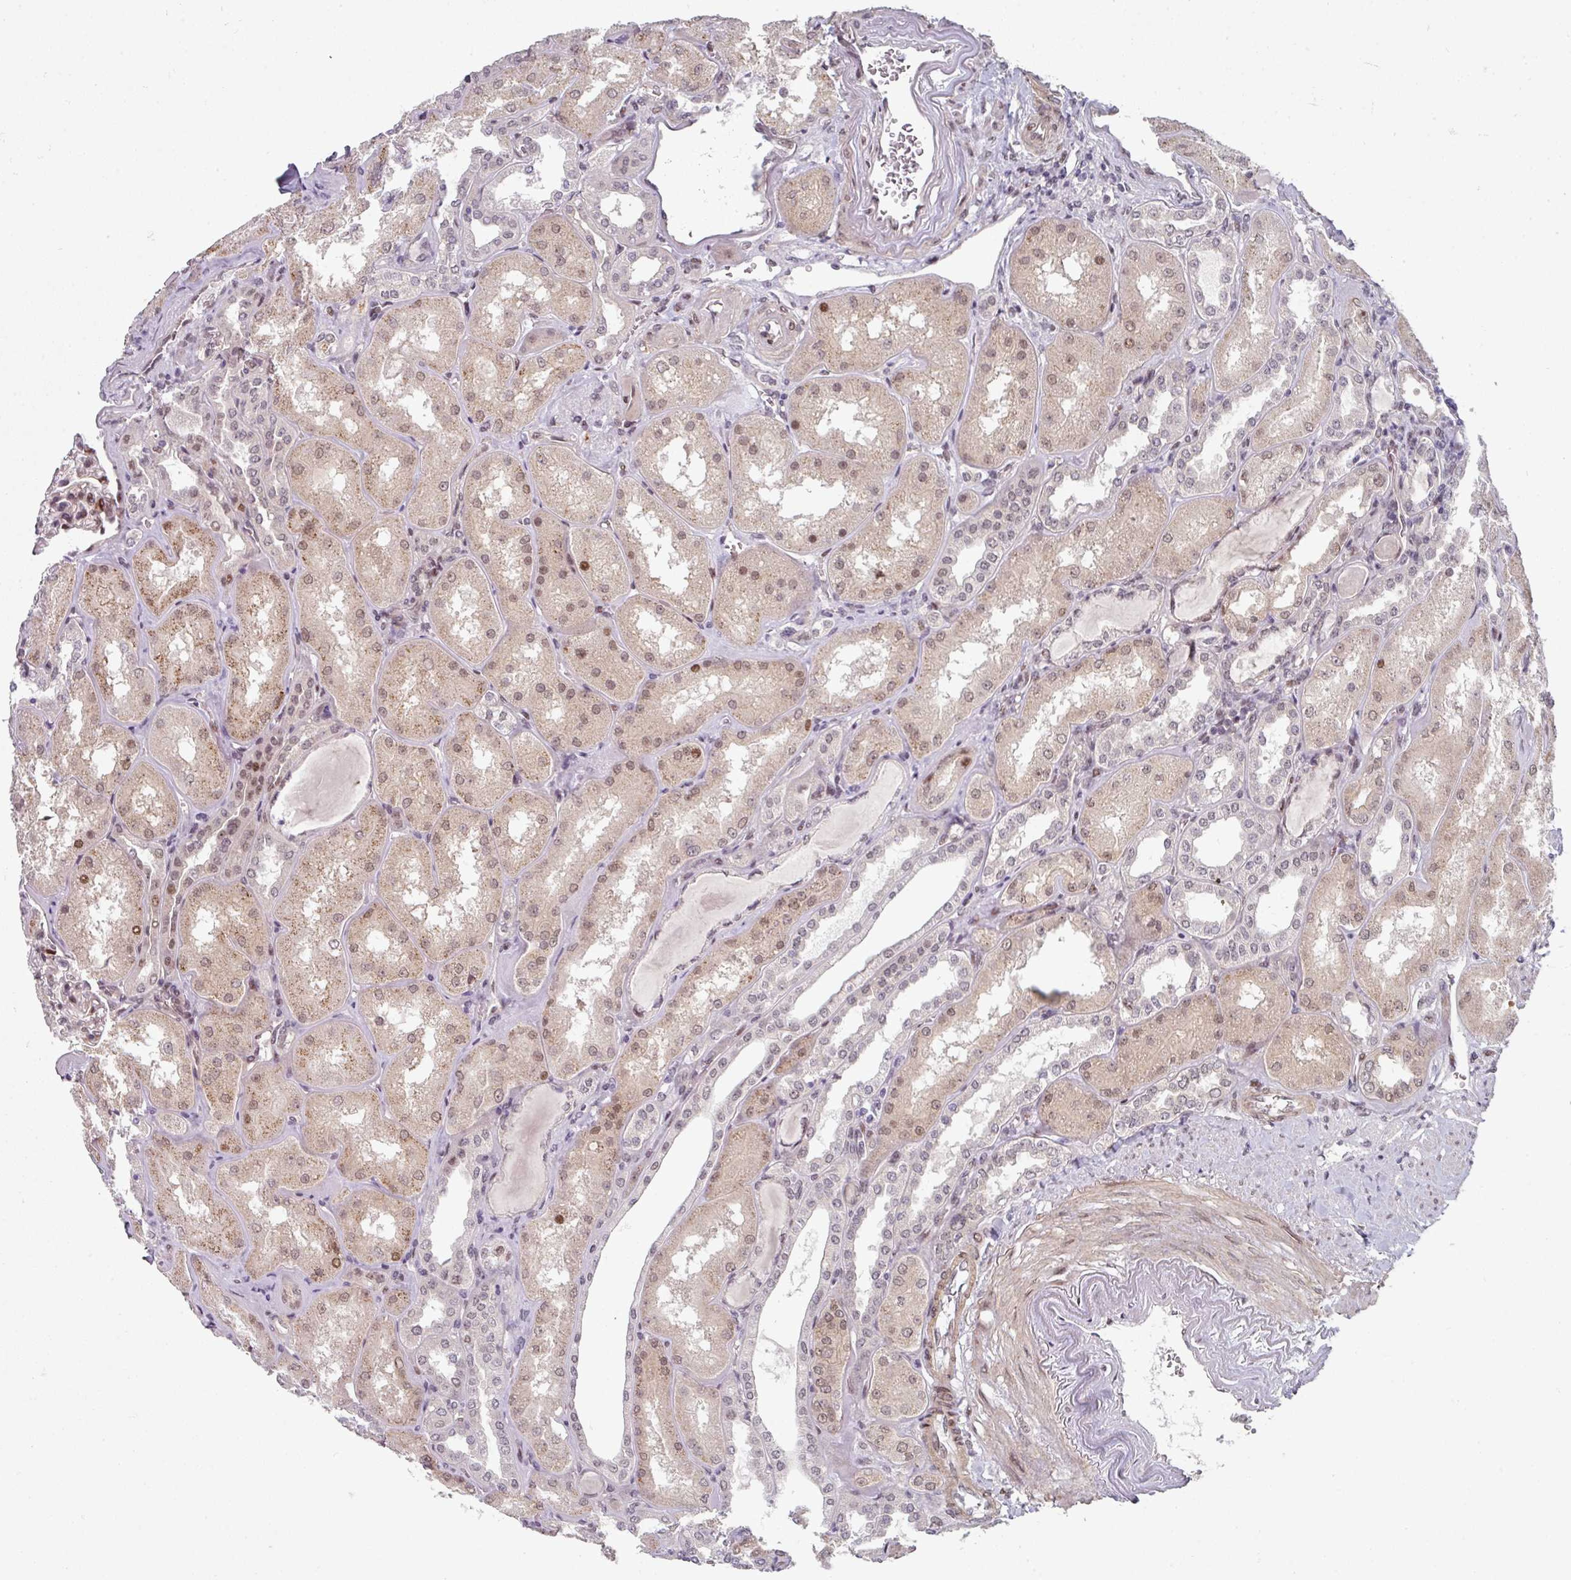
{"staining": {"intensity": "moderate", "quantity": ">75%", "location": "nuclear"}, "tissue": "kidney", "cell_type": "Cells in glomeruli", "image_type": "normal", "snomed": [{"axis": "morphology", "description": "Normal tissue, NOS"}, {"axis": "topography", "description": "Kidney"}], "caption": "Immunohistochemical staining of normal human kidney exhibits >75% levels of moderate nuclear protein staining in approximately >75% of cells in glomeruli. The staining was performed using DAB (3,3'-diaminobenzidine) to visualize the protein expression in brown, while the nuclei were stained in blue with hematoxylin (Magnification: 20x).", "gene": "TMCC1", "patient": {"sex": "male", "age": 61}}